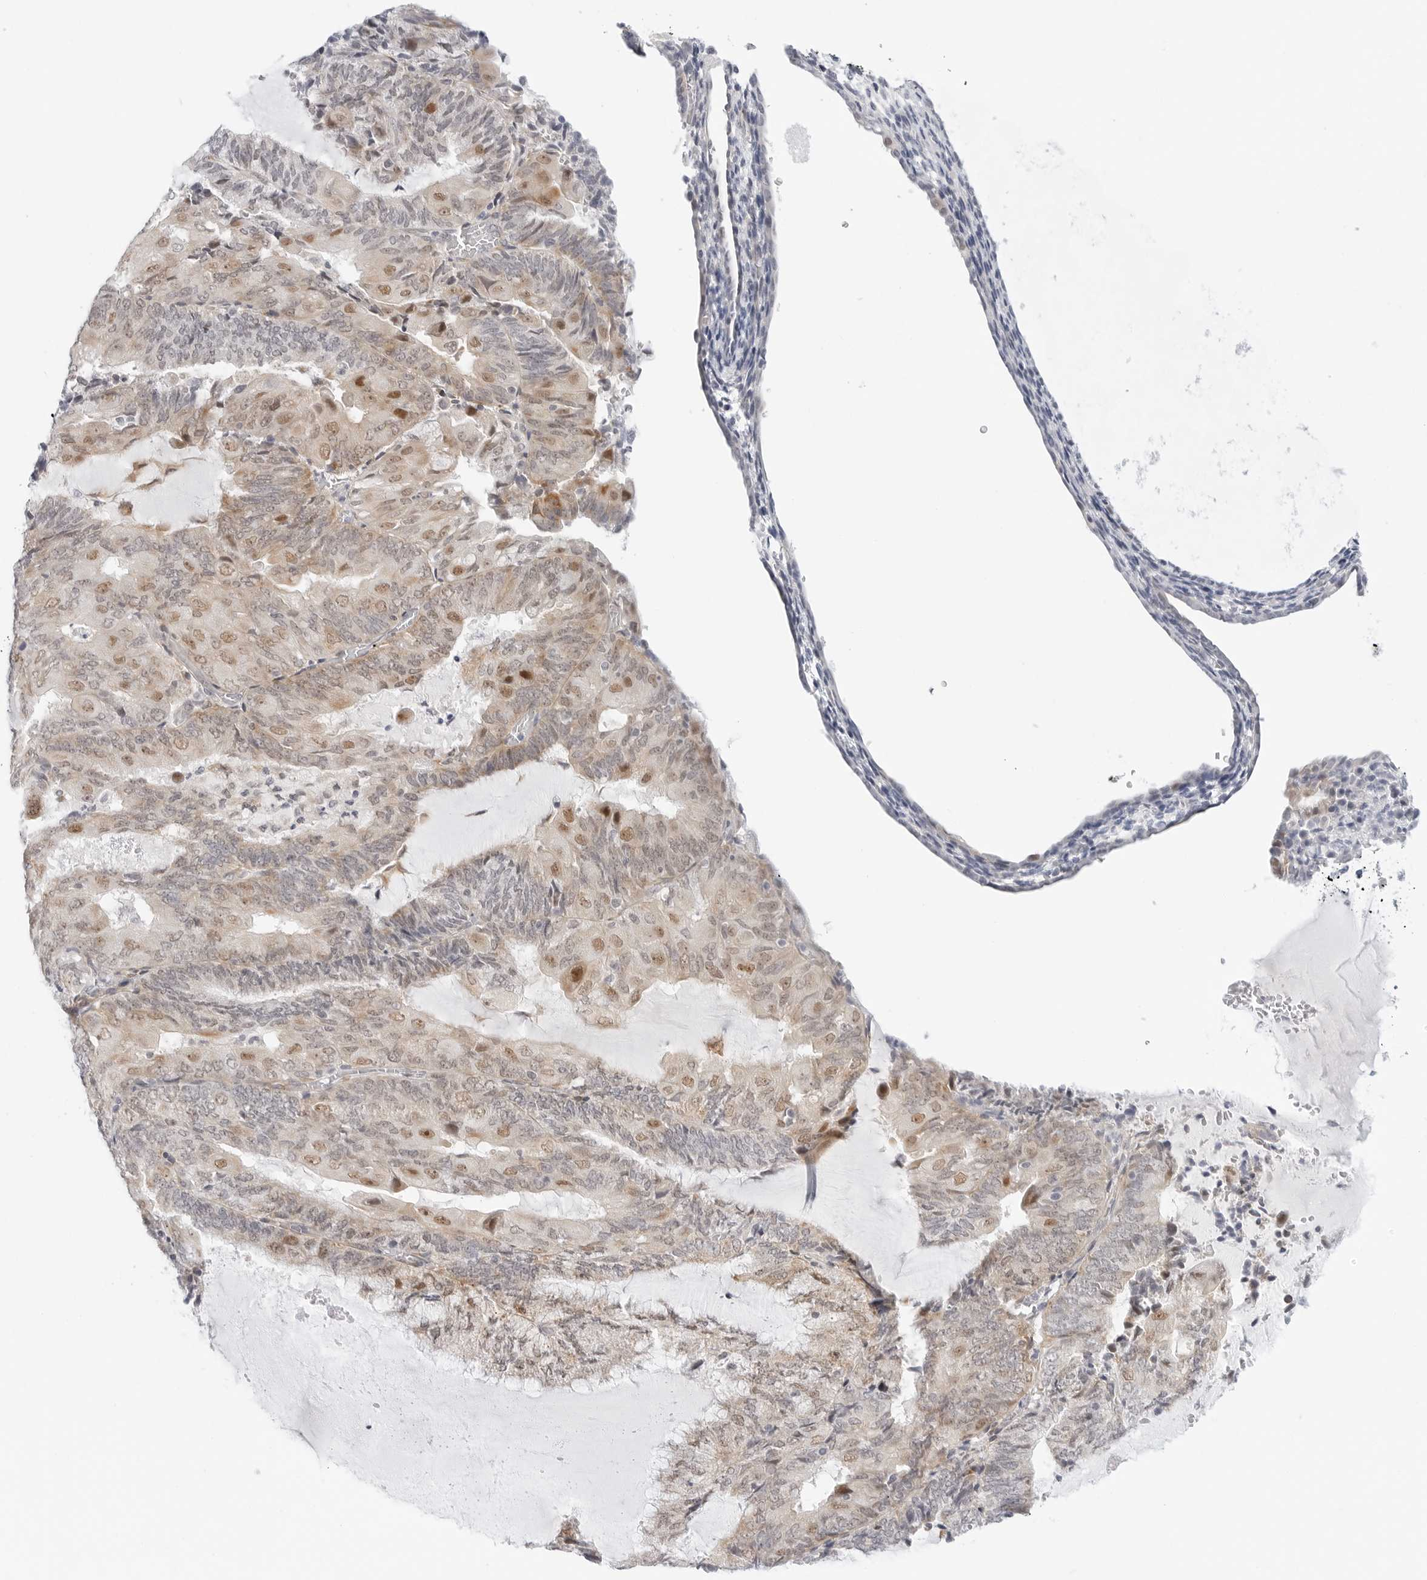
{"staining": {"intensity": "moderate", "quantity": "<25%", "location": "cytoplasmic/membranous,nuclear"}, "tissue": "endometrial cancer", "cell_type": "Tumor cells", "image_type": "cancer", "snomed": [{"axis": "morphology", "description": "Adenocarcinoma, NOS"}, {"axis": "topography", "description": "Endometrium"}], "caption": "Immunohistochemical staining of human endometrial adenocarcinoma exhibits moderate cytoplasmic/membranous and nuclear protein expression in approximately <25% of tumor cells.", "gene": "TSEN2", "patient": {"sex": "female", "age": 81}}